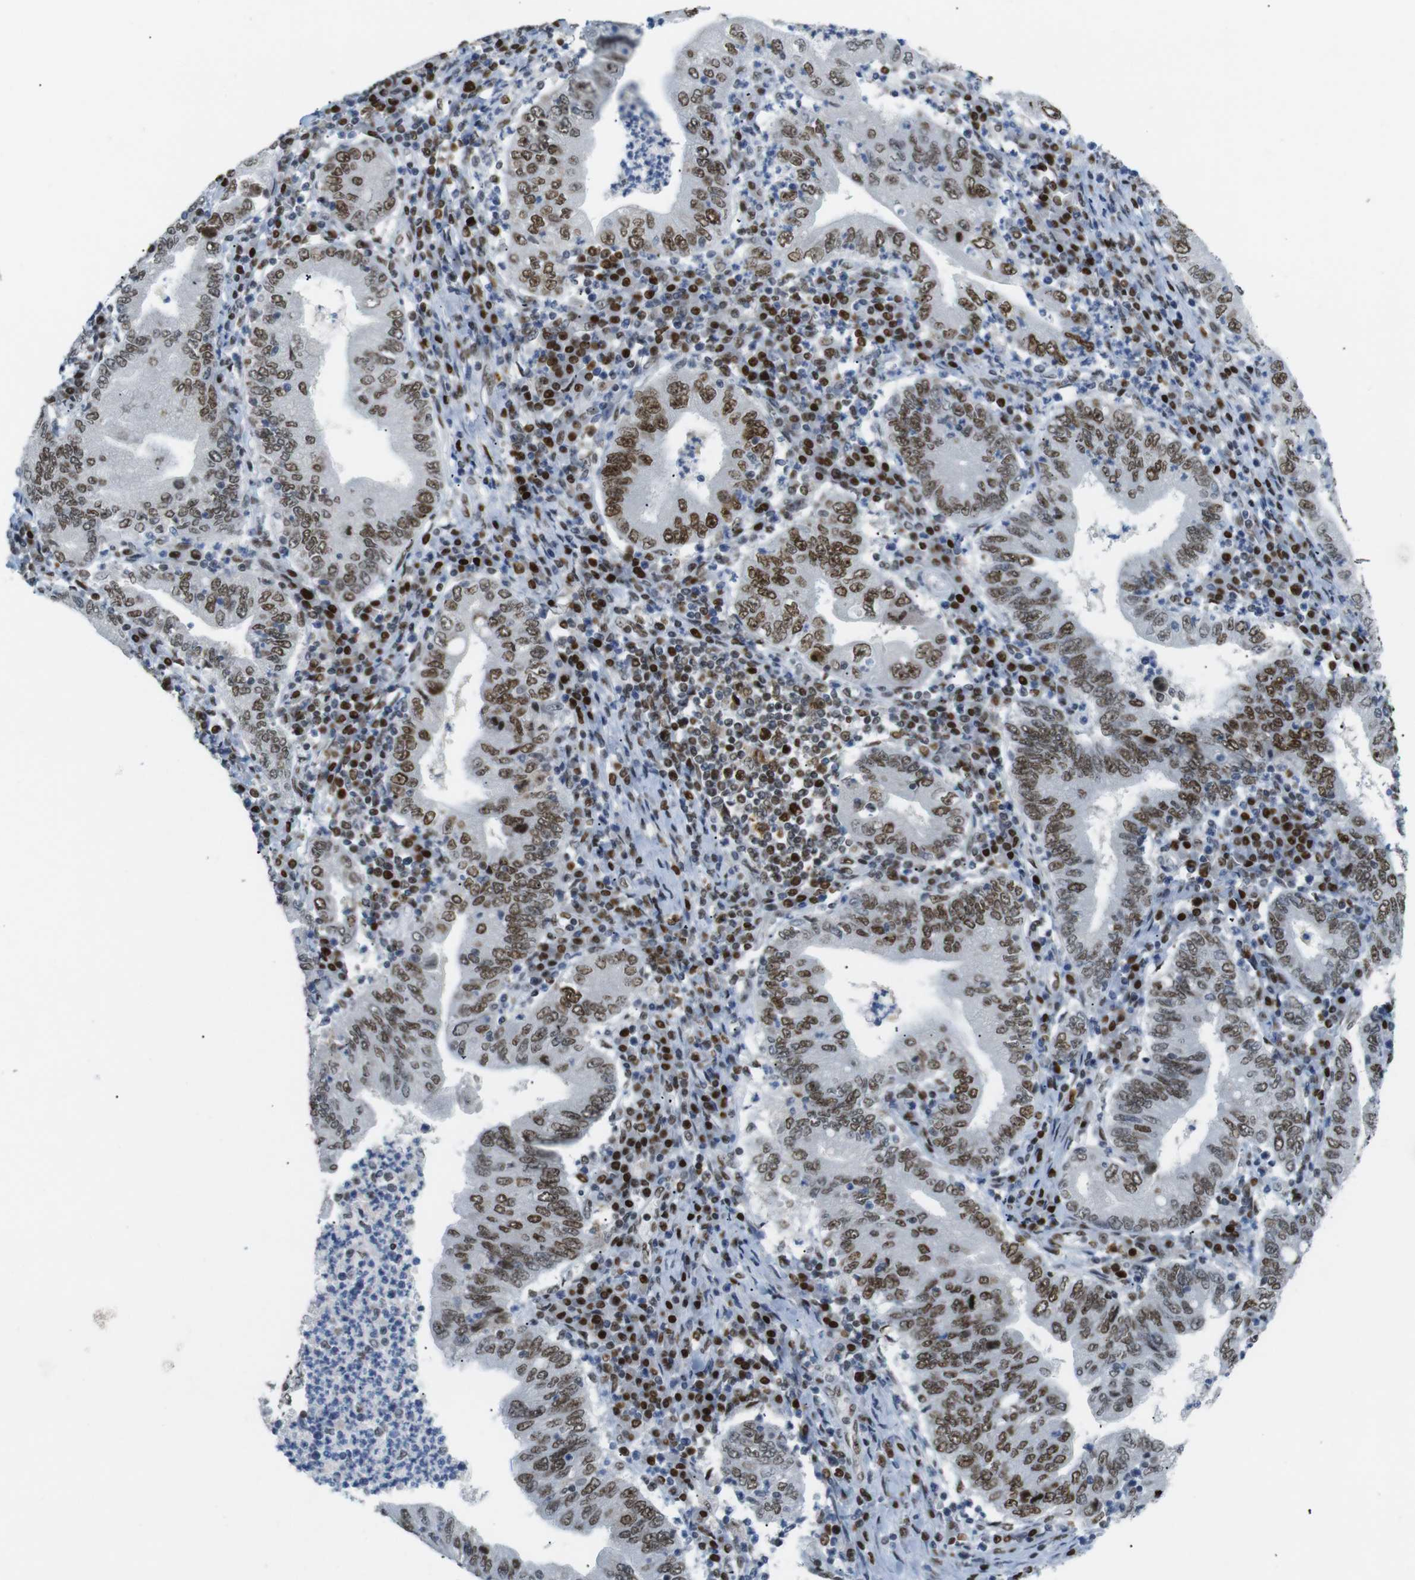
{"staining": {"intensity": "moderate", "quantity": ">75%", "location": "nuclear"}, "tissue": "stomach cancer", "cell_type": "Tumor cells", "image_type": "cancer", "snomed": [{"axis": "morphology", "description": "Normal tissue, NOS"}, {"axis": "morphology", "description": "Adenocarcinoma, NOS"}, {"axis": "topography", "description": "Esophagus"}, {"axis": "topography", "description": "Stomach, upper"}, {"axis": "topography", "description": "Peripheral nerve tissue"}], "caption": "The immunohistochemical stain labels moderate nuclear expression in tumor cells of stomach cancer (adenocarcinoma) tissue.", "gene": "RIOX2", "patient": {"sex": "male", "age": 62}}